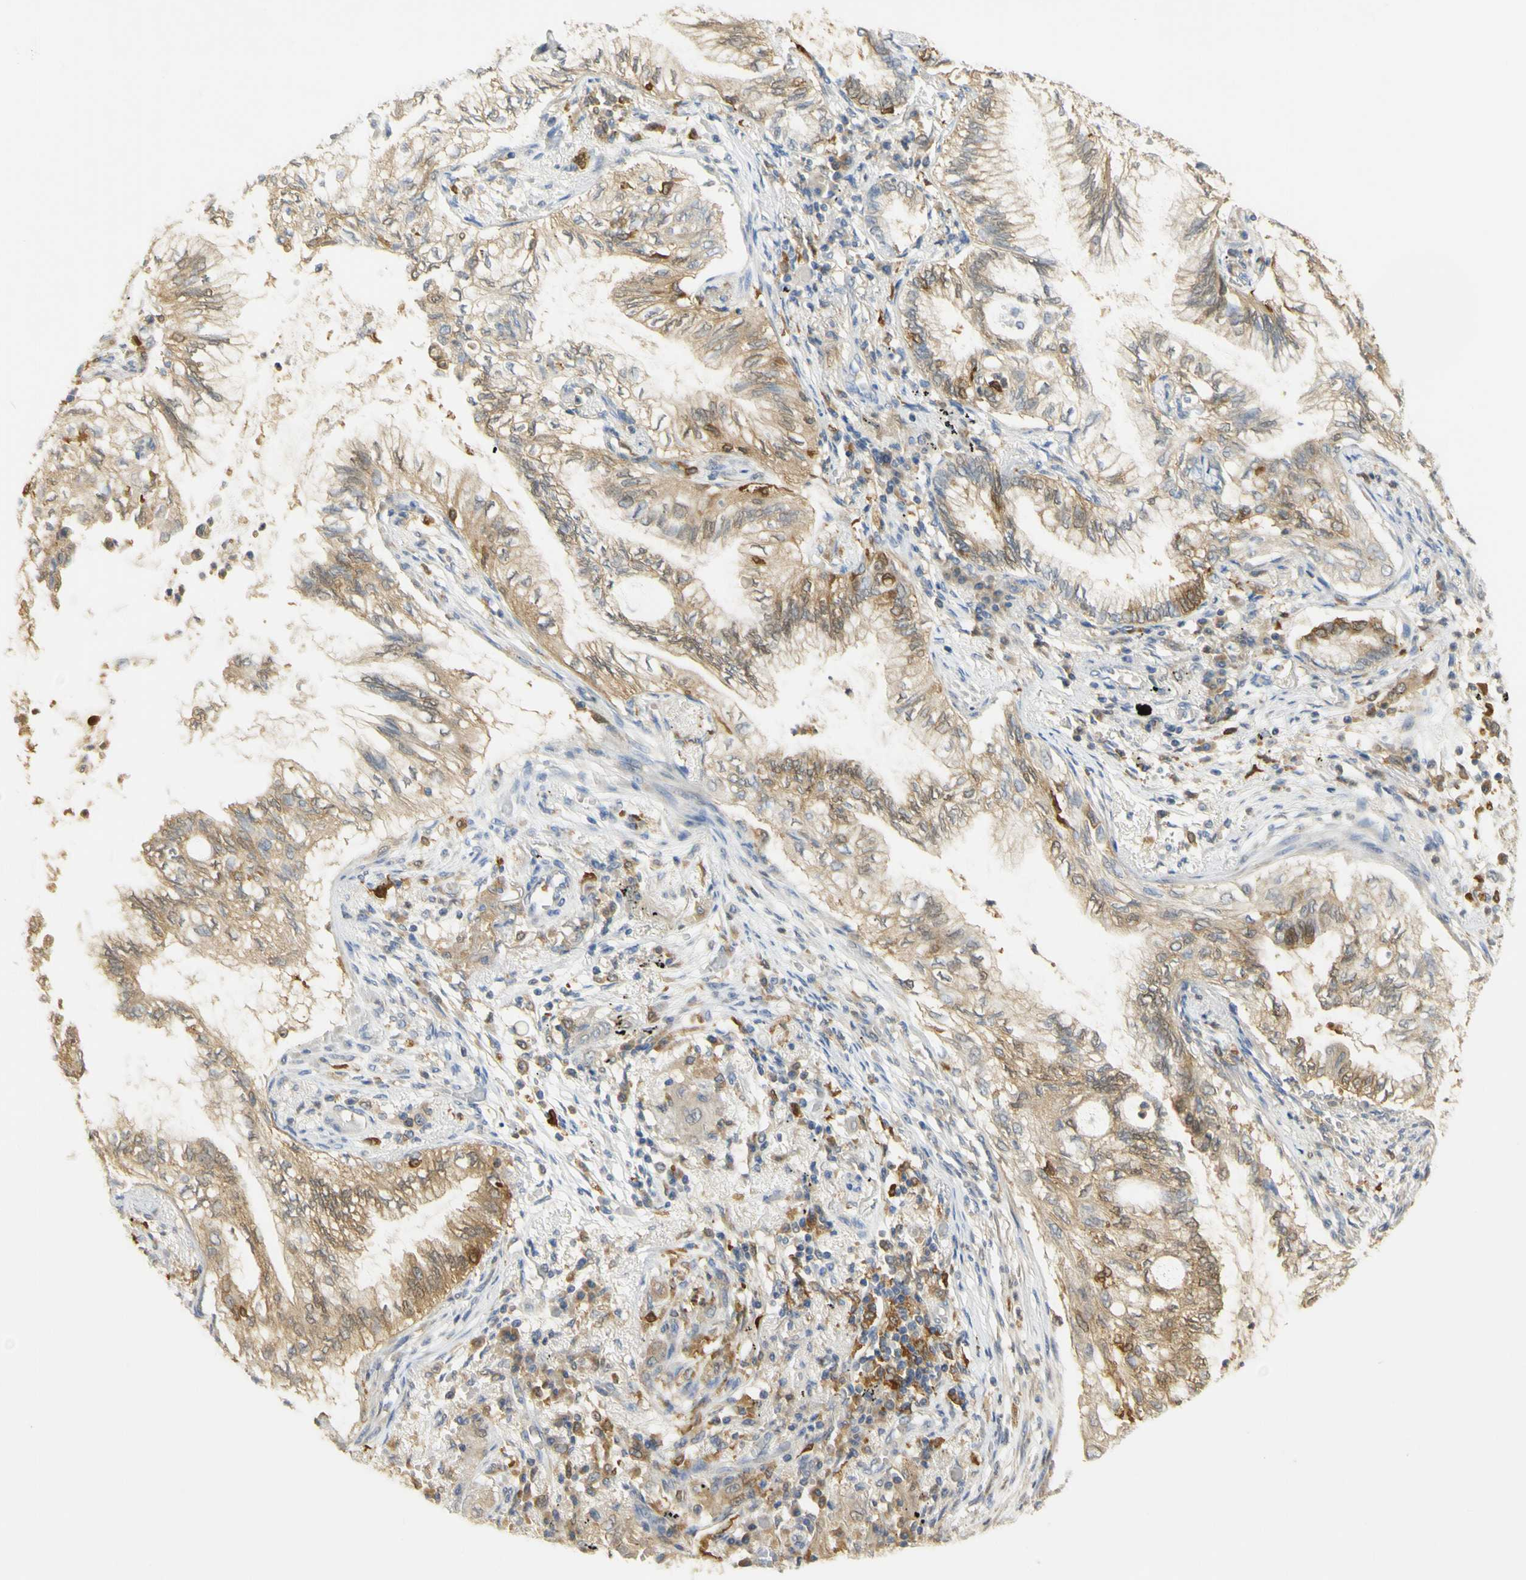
{"staining": {"intensity": "moderate", "quantity": ">75%", "location": "cytoplasmic/membranous"}, "tissue": "lung cancer", "cell_type": "Tumor cells", "image_type": "cancer", "snomed": [{"axis": "morphology", "description": "Normal tissue, NOS"}, {"axis": "morphology", "description": "Adenocarcinoma, NOS"}, {"axis": "topography", "description": "Bronchus"}, {"axis": "topography", "description": "Lung"}], "caption": "A micrograph of human lung cancer (adenocarcinoma) stained for a protein shows moderate cytoplasmic/membranous brown staining in tumor cells.", "gene": "PAK1", "patient": {"sex": "female", "age": 70}}